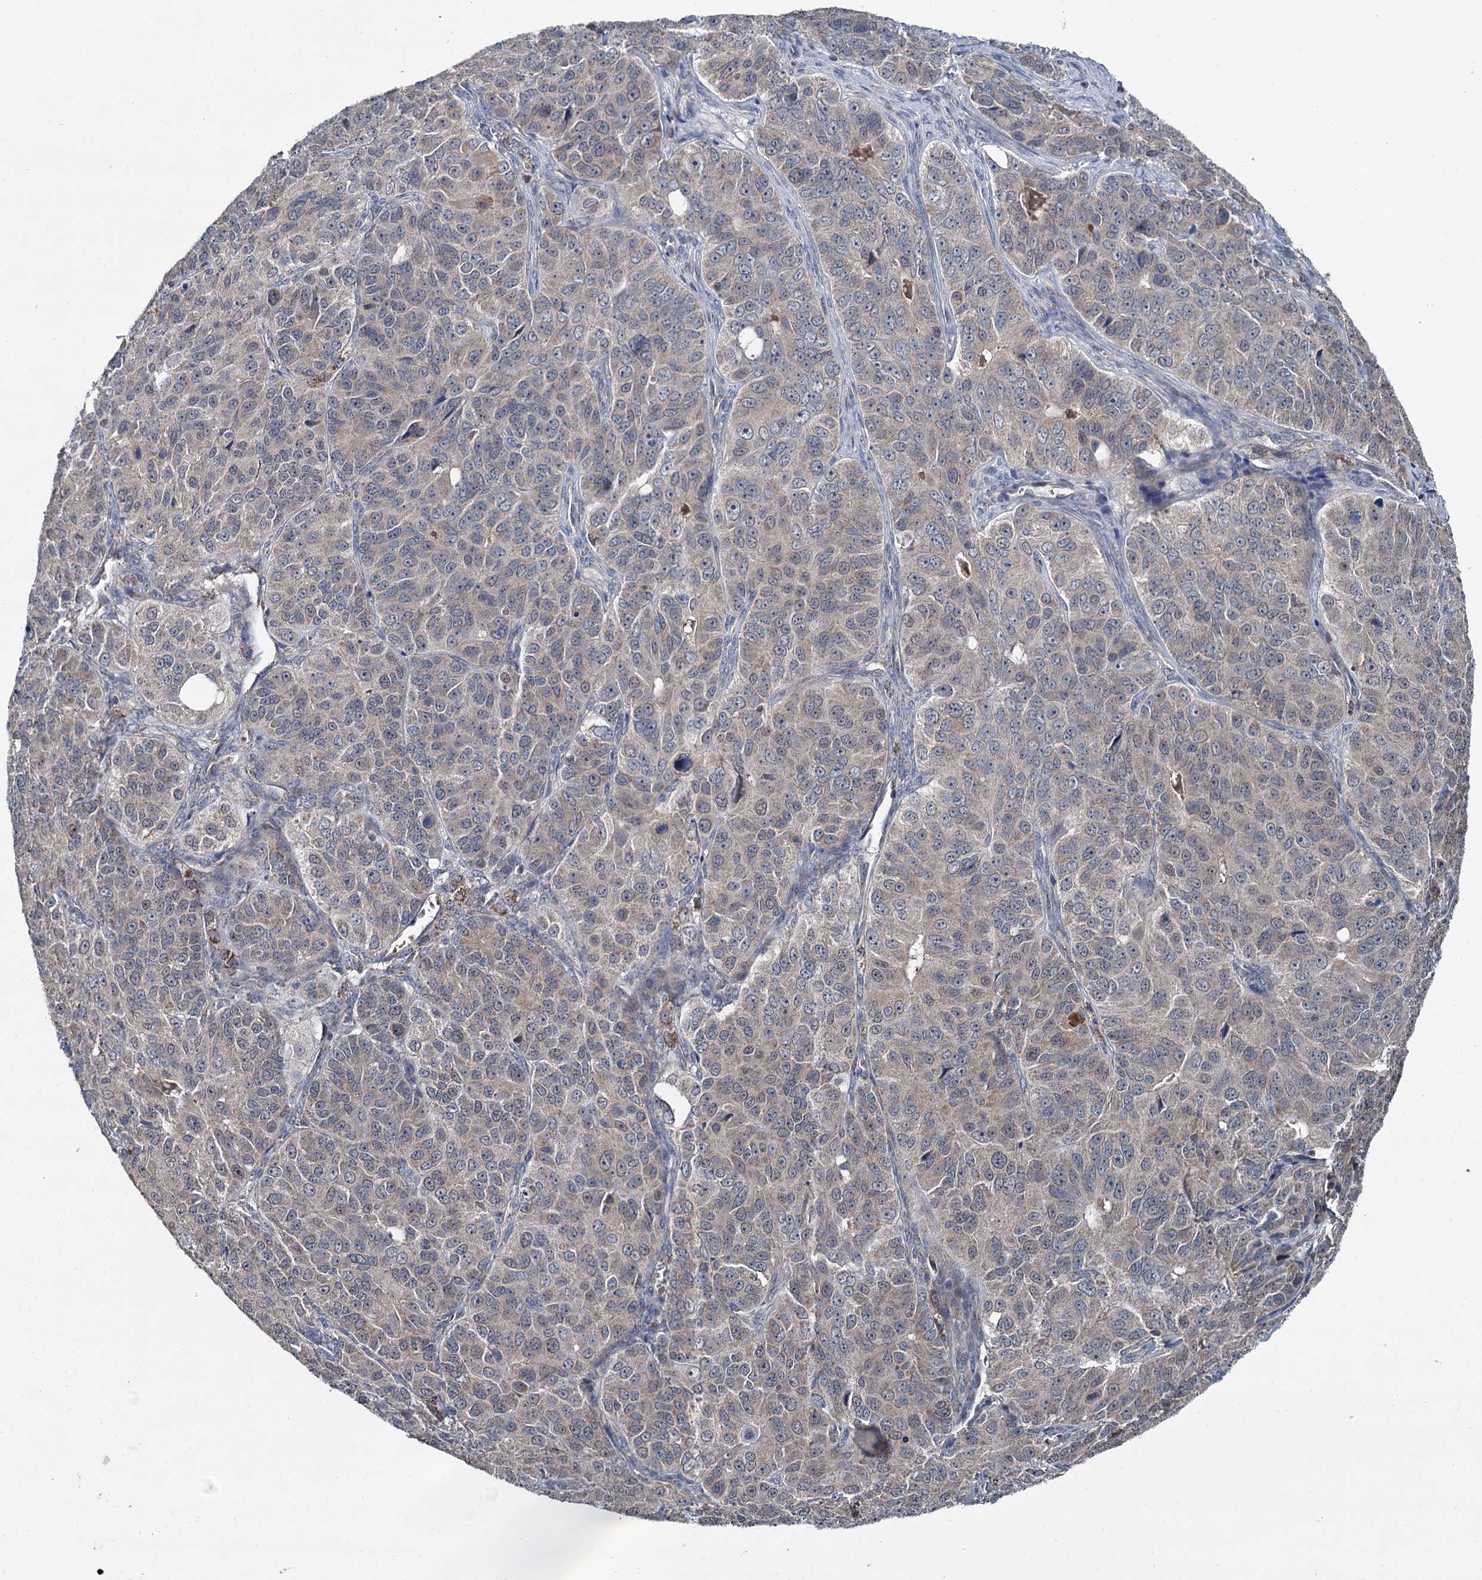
{"staining": {"intensity": "weak", "quantity": "<25%", "location": "cytoplasmic/membranous"}, "tissue": "ovarian cancer", "cell_type": "Tumor cells", "image_type": "cancer", "snomed": [{"axis": "morphology", "description": "Carcinoma, endometroid"}, {"axis": "topography", "description": "Ovary"}], "caption": "Immunohistochemical staining of human ovarian cancer (endometroid carcinoma) shows no significant positivity in tumor cells.", "gene": "METTL4", "patient": {"sex": "female", "age": 51}}